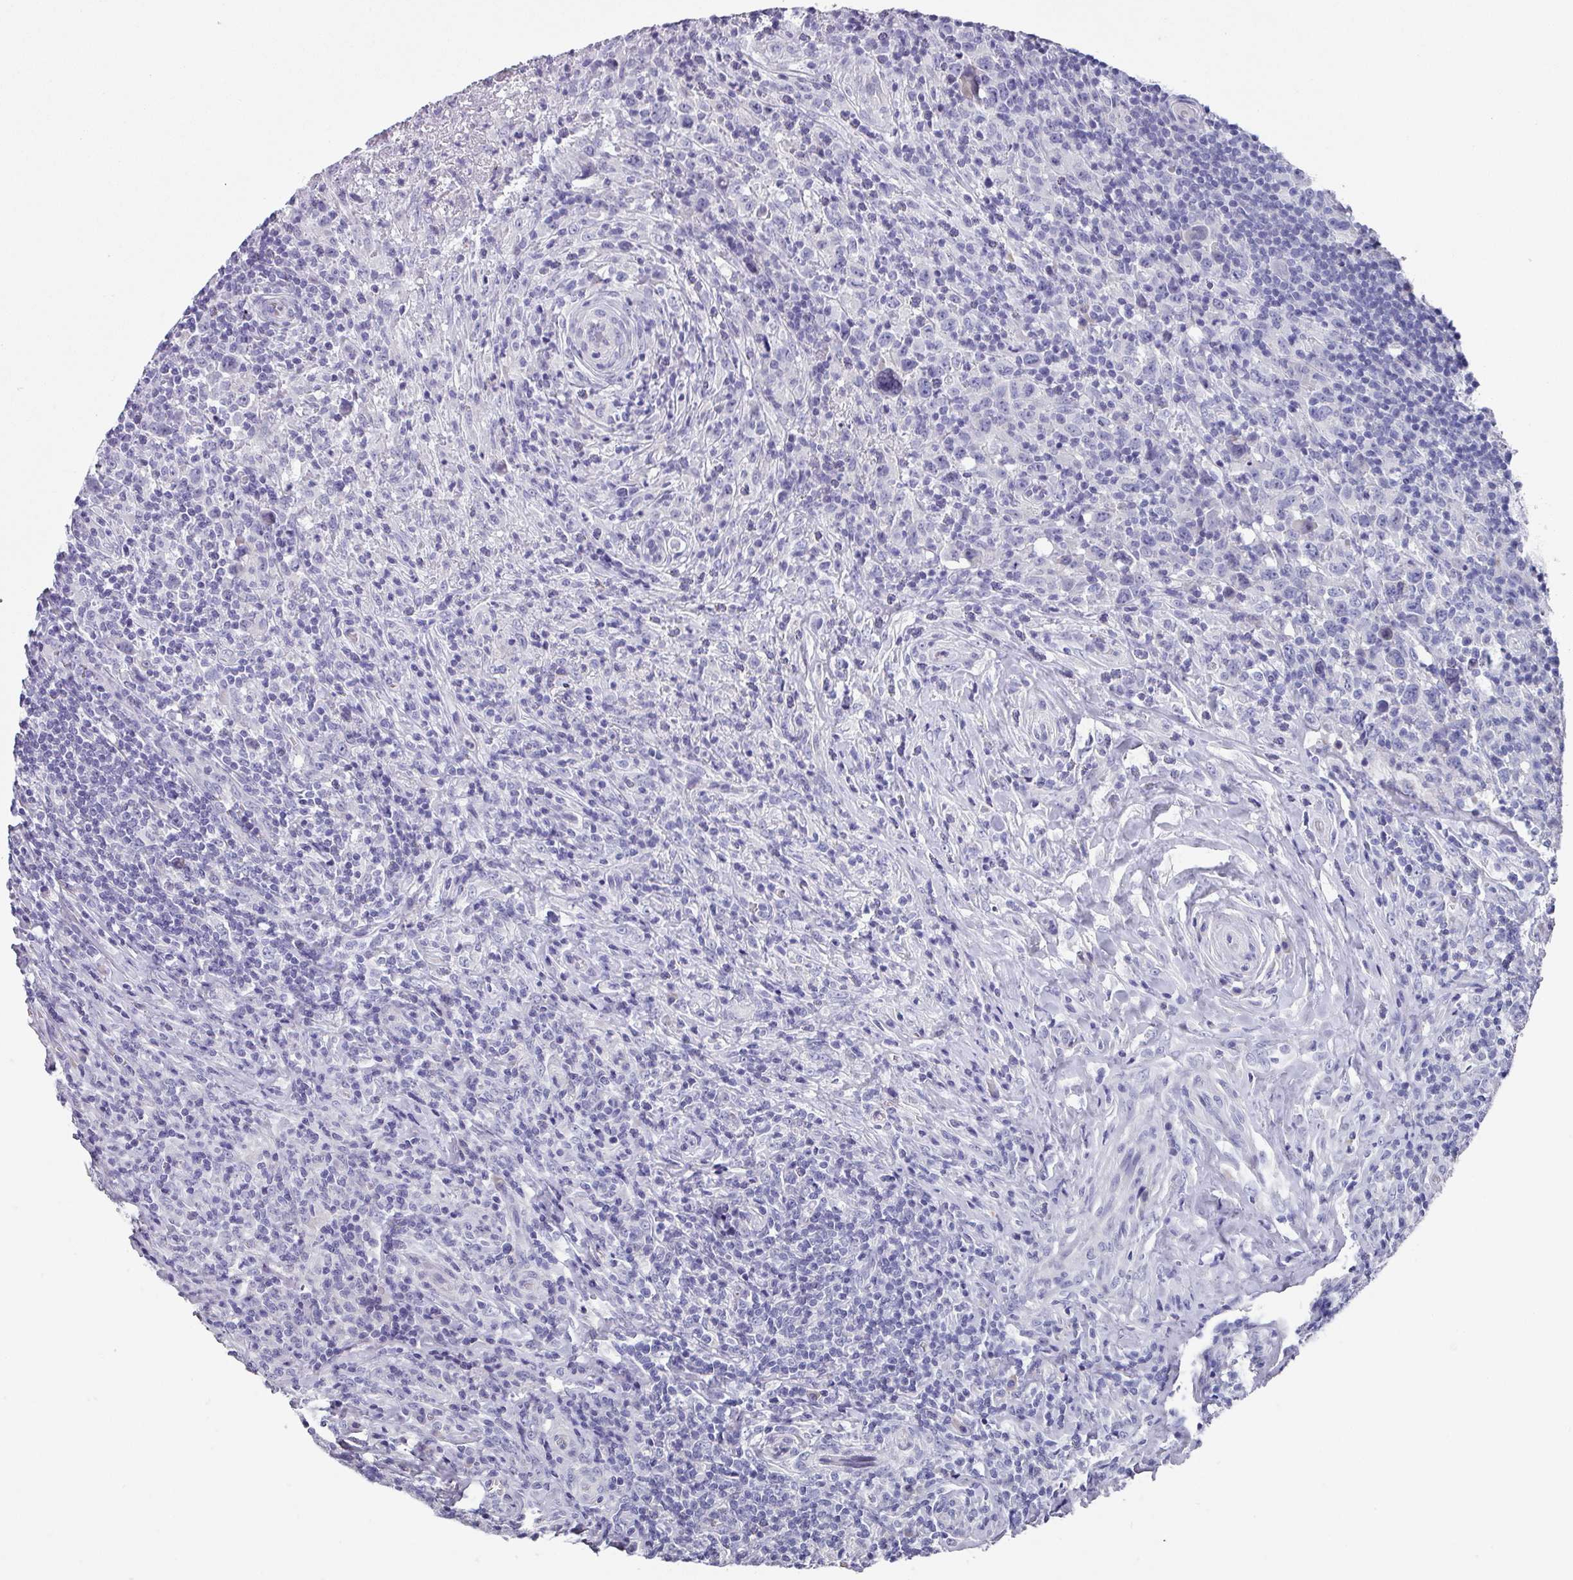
{"staining": {"intensity": "negative", "quantity": "none", "location": "none"}, "tissue": "lymphoma", "cell_type": "Tumor cells", "image_type": "cancer", "snomed": [{"axis": "morphology", "description": "Hodgkin's disease, NOS"}, {"axis": "topography", "description": "Lymph node"}], "caption": "Histopathology image shows no protein staining in tumor cells of lymphoma tissue.", "gene": "DEFB115", "patient": {"sex": "female", "age": 18}}